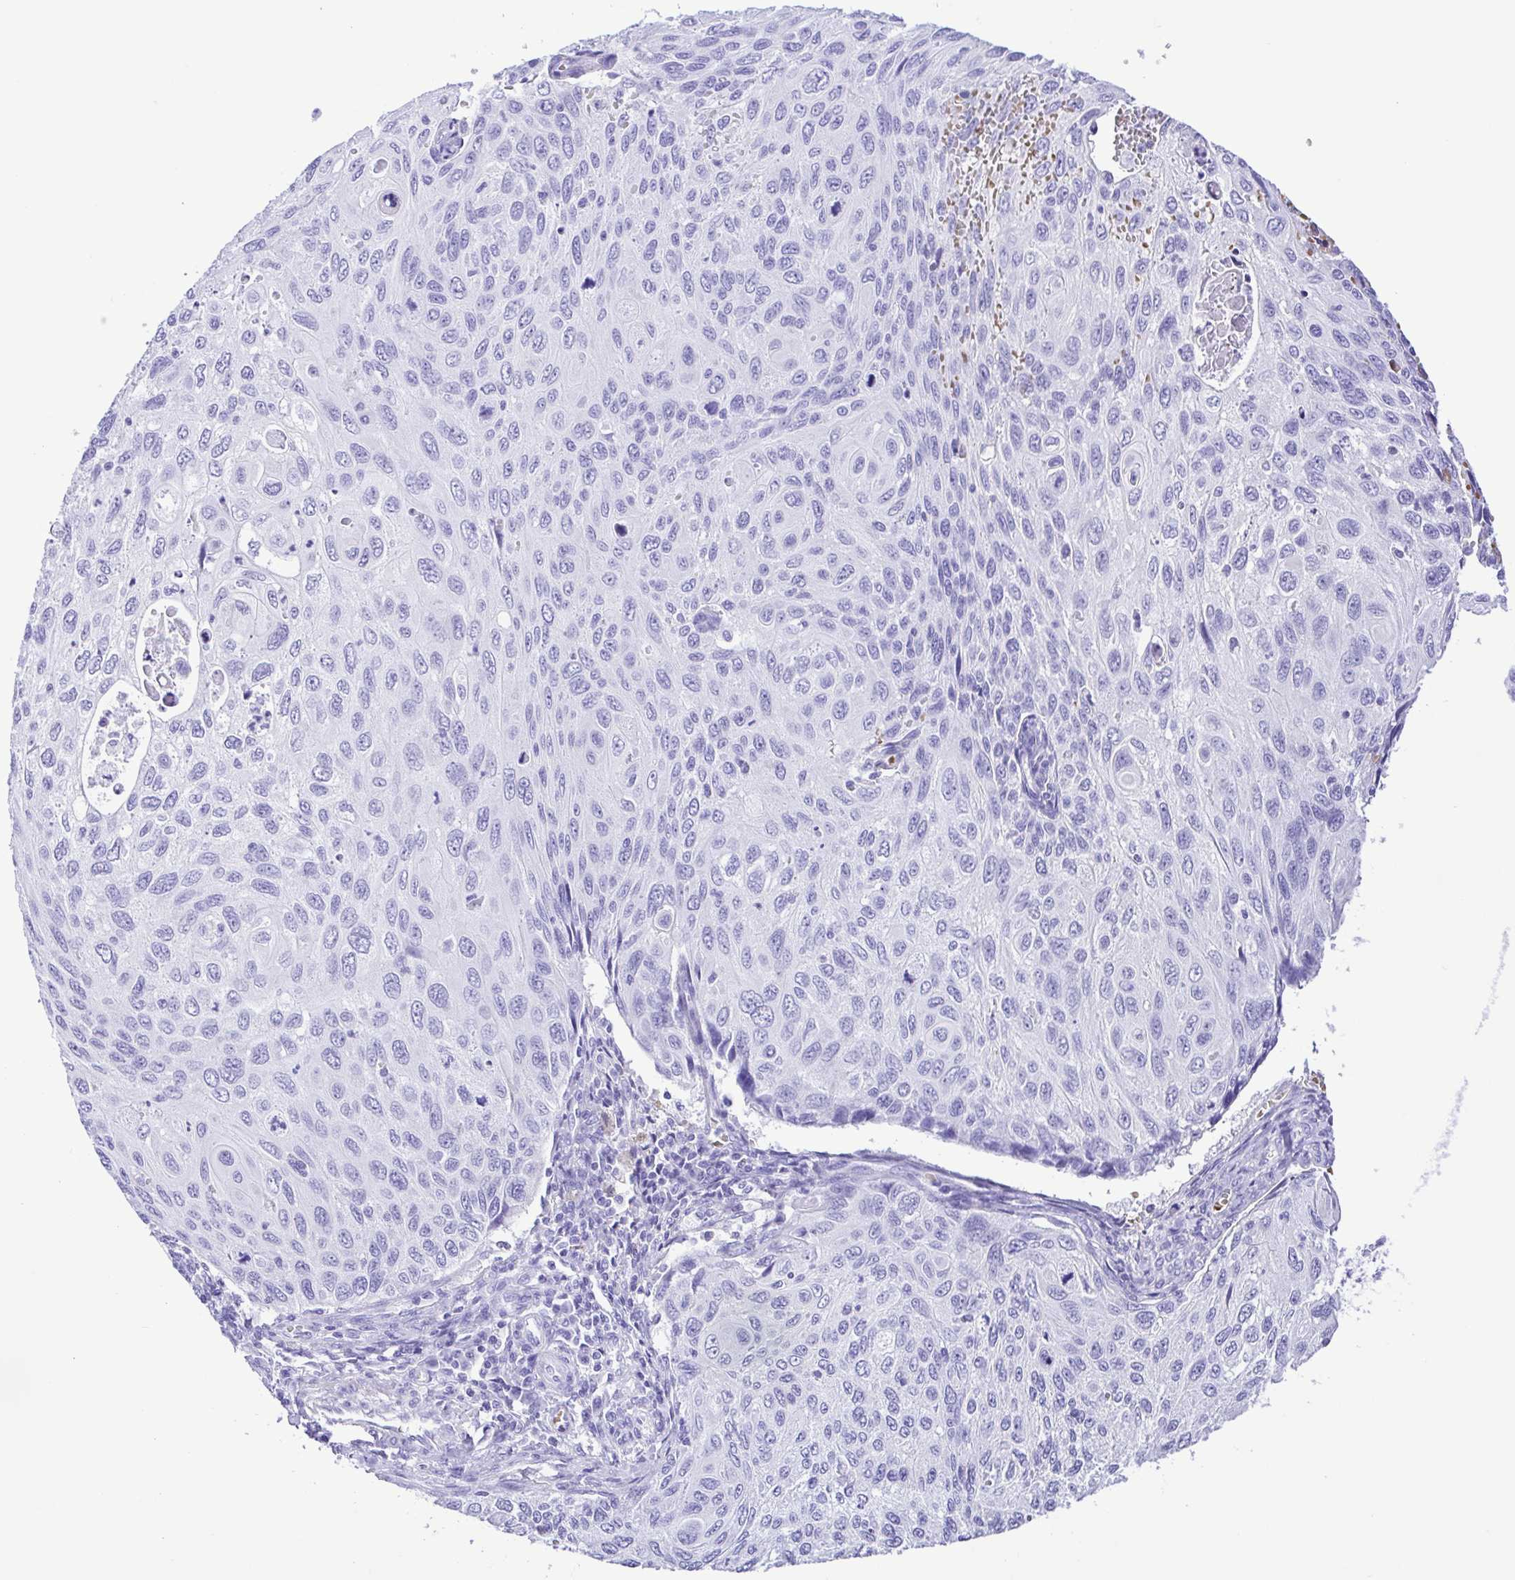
{"staining": {"intensity": "negative", "quantity": "none", "location": "none"}, "tissue": "cervical cancer", "cell_type": "Tumor cells", "image_type": "cancer", "snomed": [{"axis": "morphology", "description": "Squamous cell carcinoma, NOS"}, {"axis": "topography", "description": "Cervix"}], "caption": "Immunohistochemistry (IHC) image of human cervical cancer stained for a protein (brown), which shows no positivity in tumor cells. (Brightfield microscopy of DAB immunohistochemistry (IHC) at high magnification).", "gene": "SYT1", "patient": {"sex": "female", "age": 70}}